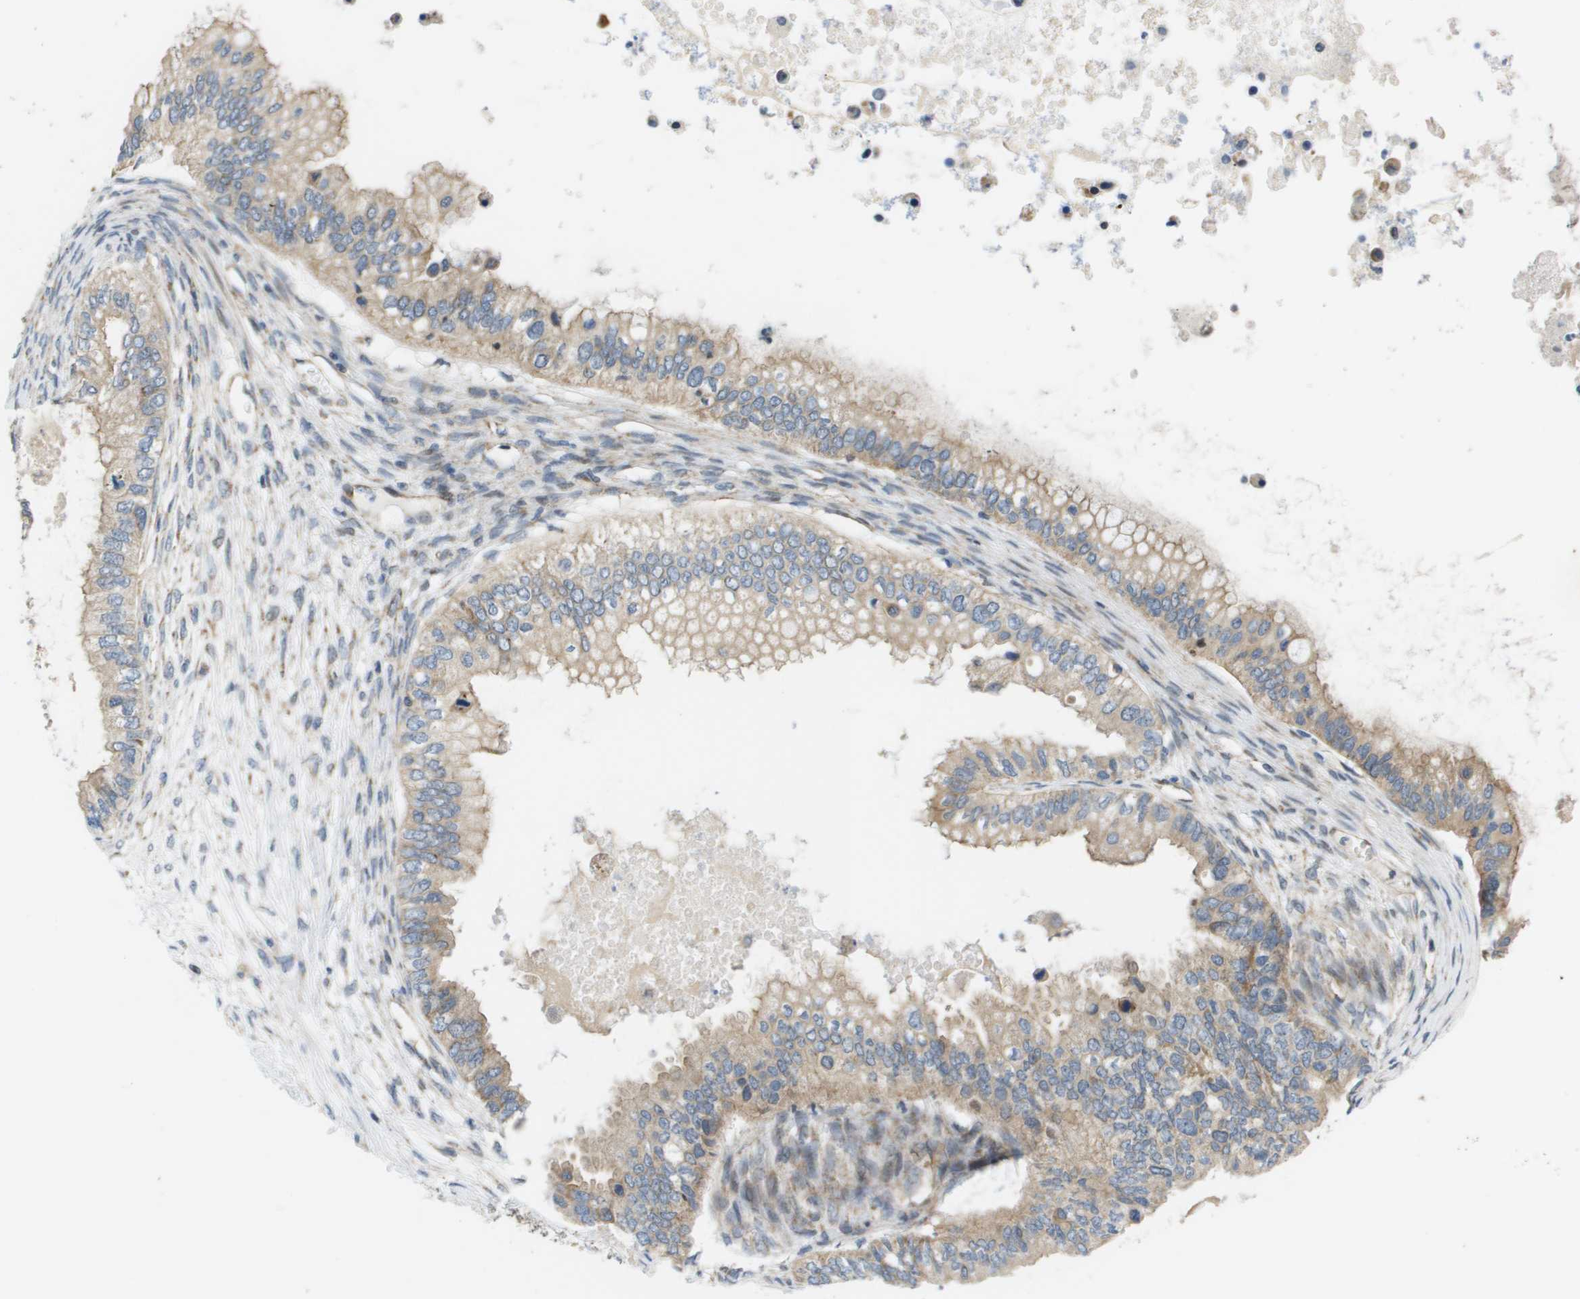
{"staining": {"intensity": "weak", "quantity": "25%-75%", "location": "cytoplasmic/membranous"}, "tissue": "ovarian cancer", "cell_type": "Tumor cells", "image_type": "cancer", "snomed": [{"axis": "morphology", "description": "Cystadenocarcinoma, mucinous, NOS"}, {"axis": "topography", "description": "Ovary"}], "caption": "Mucinous cystadenocarcinoma (ovarian) was stained to show a protein in brown. There is low levels of weak cytoplasmic/membranous expression in approximately 25%-75% of tumor cells. Immunohistochemistry stains the protein in brown and the nuclei are stained blue.", "gene": "KRT23", "patient": {"sex": "female", "age": 80}}